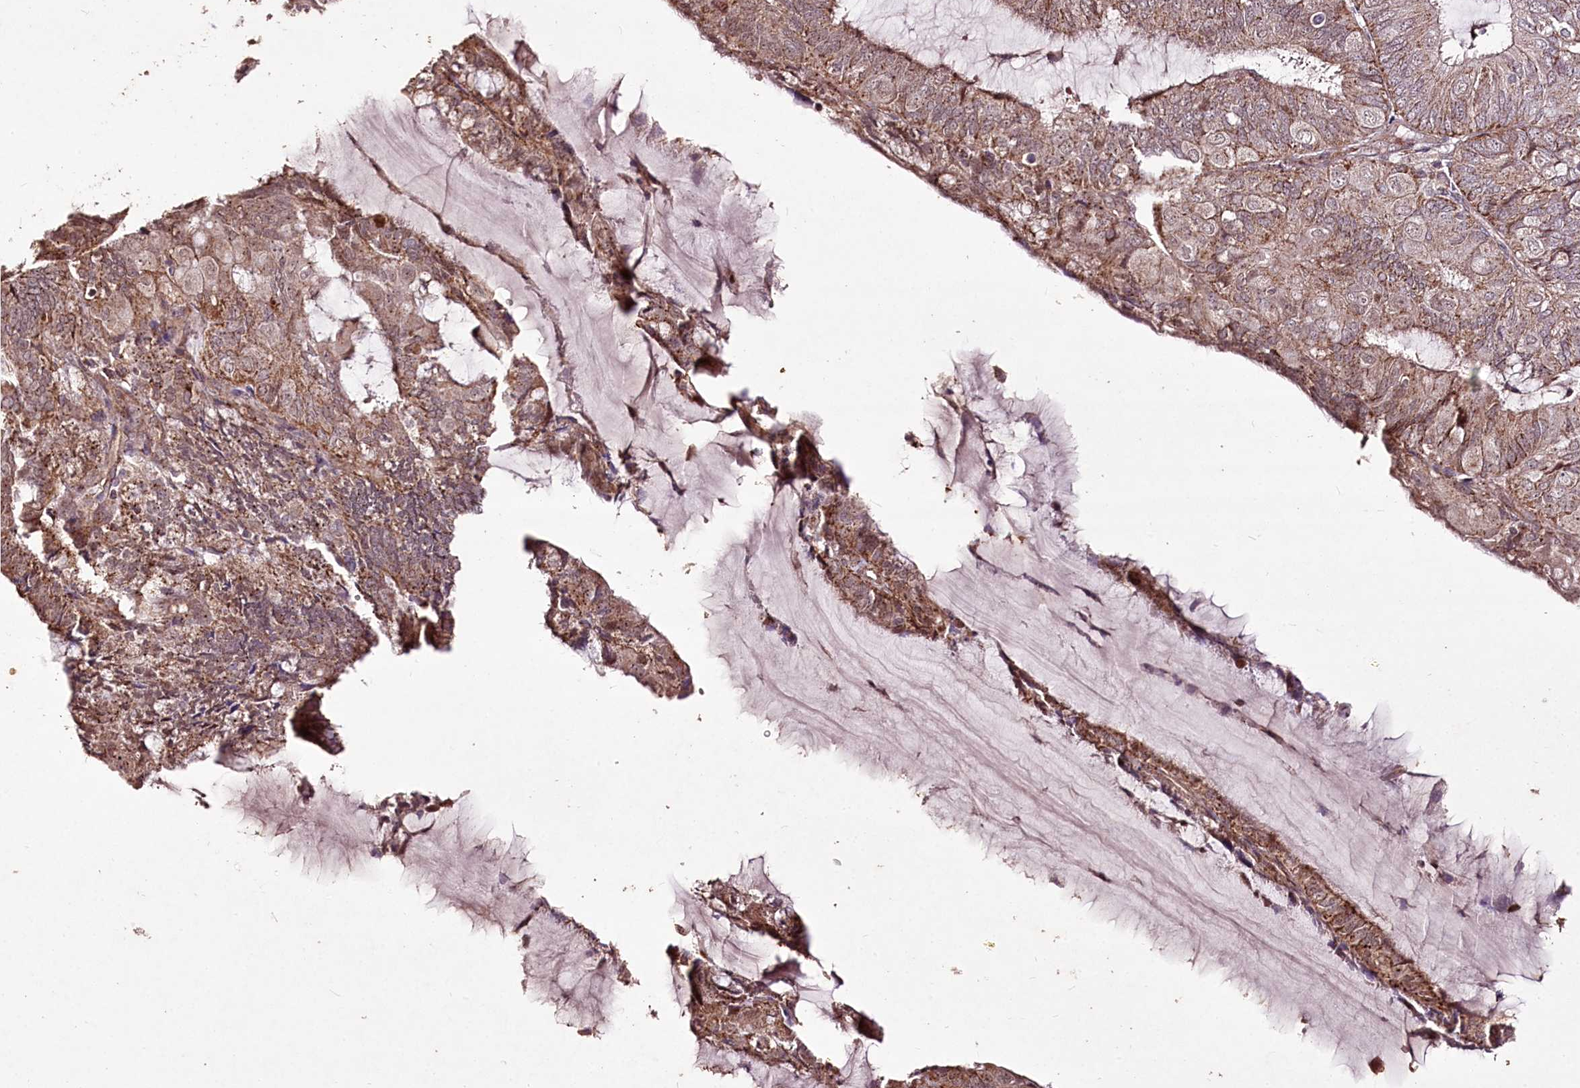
{"staining": {"intensity": "moderate", "quantity": ">75%", "location": "cytoplasmic/membranous"}, "tissue": "endometrial cancer", "cell_type": "Tumor cells", "image_type": "cancer", "snomed": [{"axis": "morphology", "description": "Adenocarcinoma, NOS"}, {"axis": "topography", "description": "Endometrium"}], "caption": "Human endometrial cancer (adenocarcinoma) stained with a protein marker exhibits moderate staining in tumor cells.", "gene": "CARD19", "patient": {"sex": "female", "age": 81}}